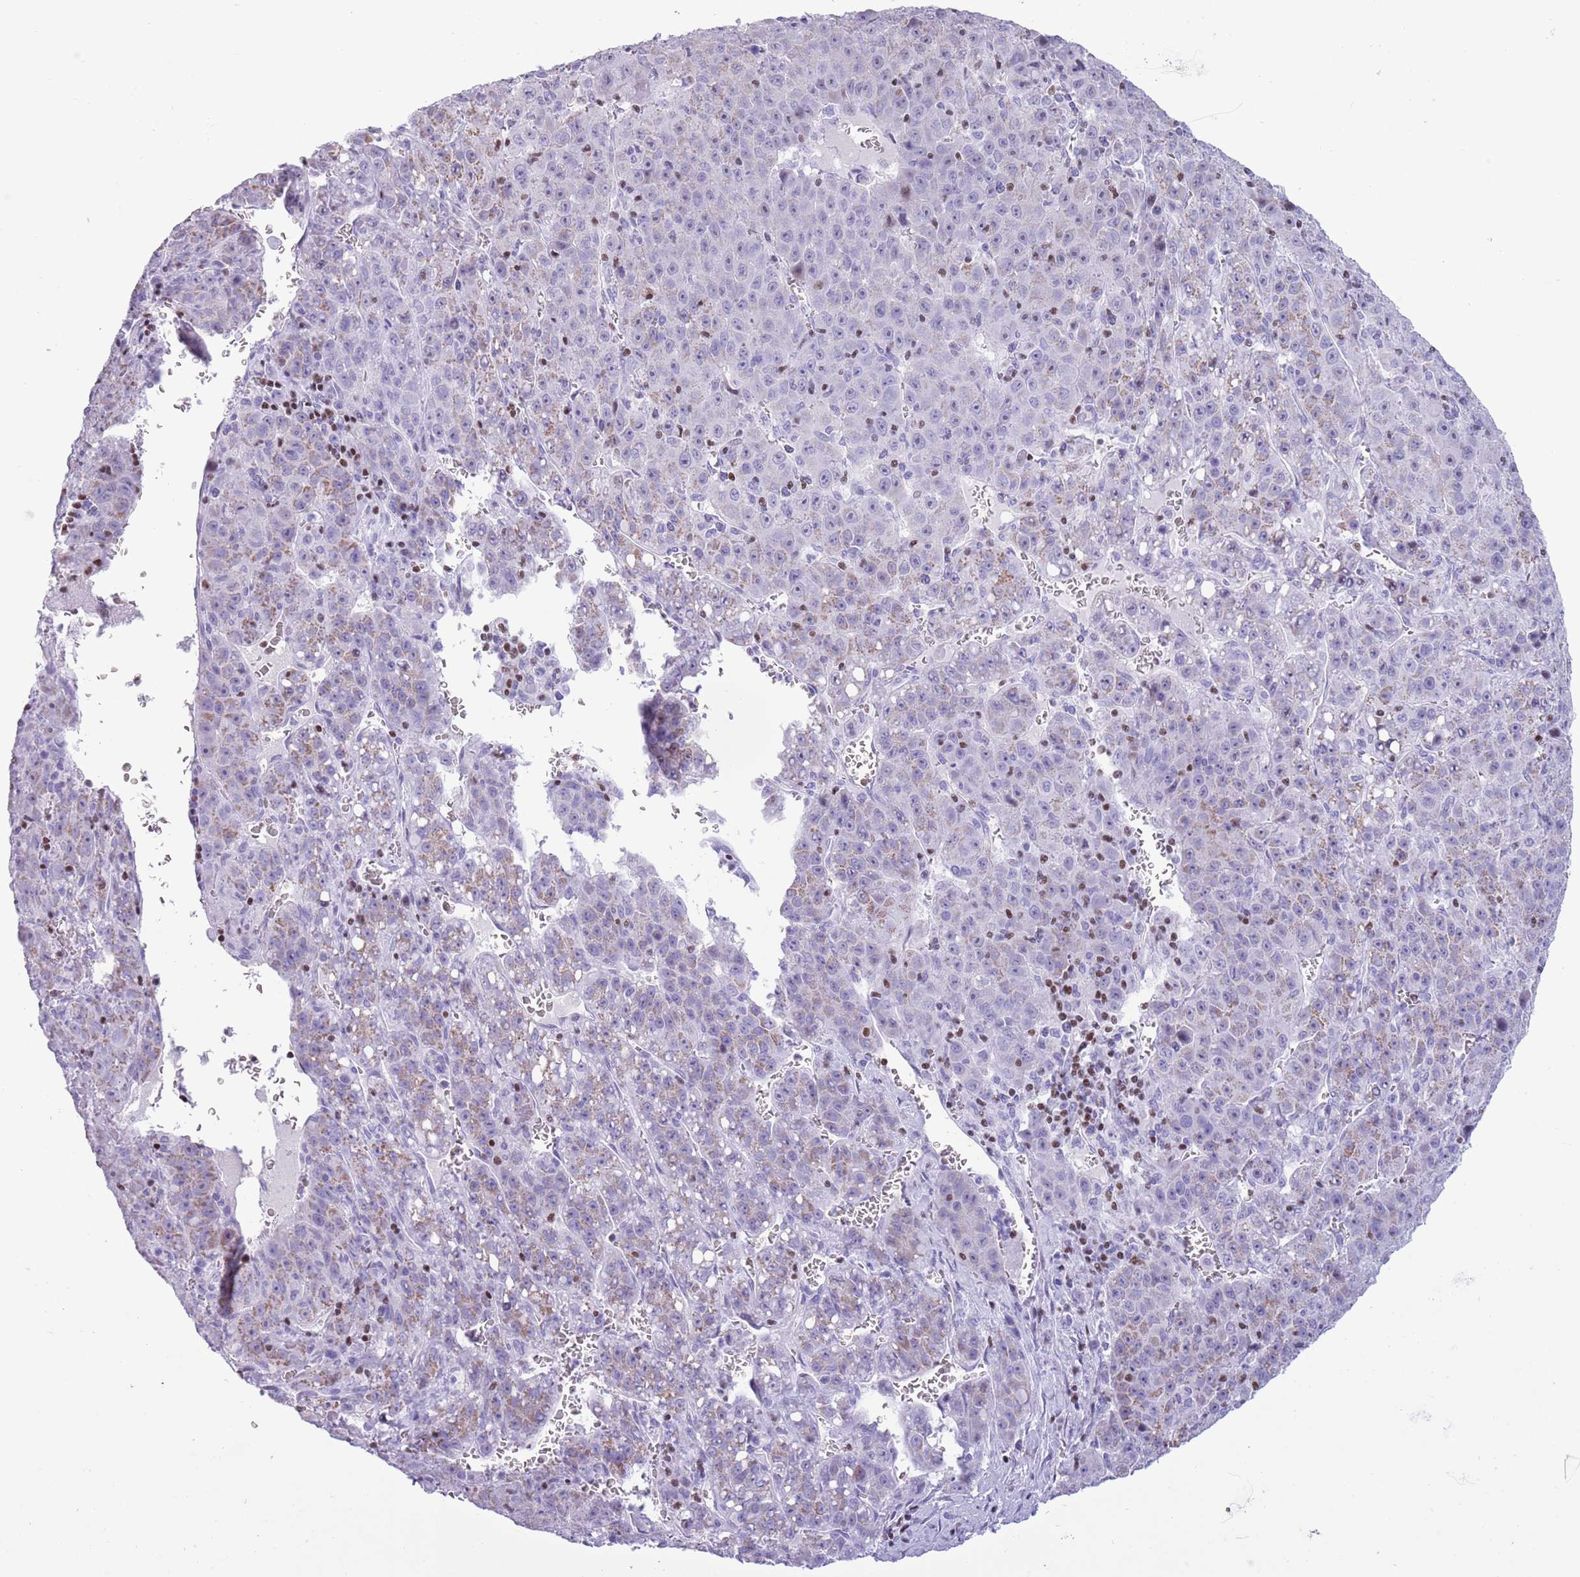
{"staining": {"intensity": "negative", "quantity": "none", "location": "none"}, "tissue": "liver cancer", "cell_type": "Tumor cells", "image_type": "cancer", "snomed": [{"axis": "morphology", "description": "Carcinoma, Hepatocellular, NOS"}, {"axis": "topography", "description": "Liver"}], "caption": "Immunohistochemistry (IHC) image of neoplastic tissue: liver cancer (hepatocellular carcinoma) stained with DAB (3,3'-diaminobenzidine) shows no significant protein positivity in tumor cells.", "gene": "BCL11B", "patient": {"sex": "female", "age": 53}}